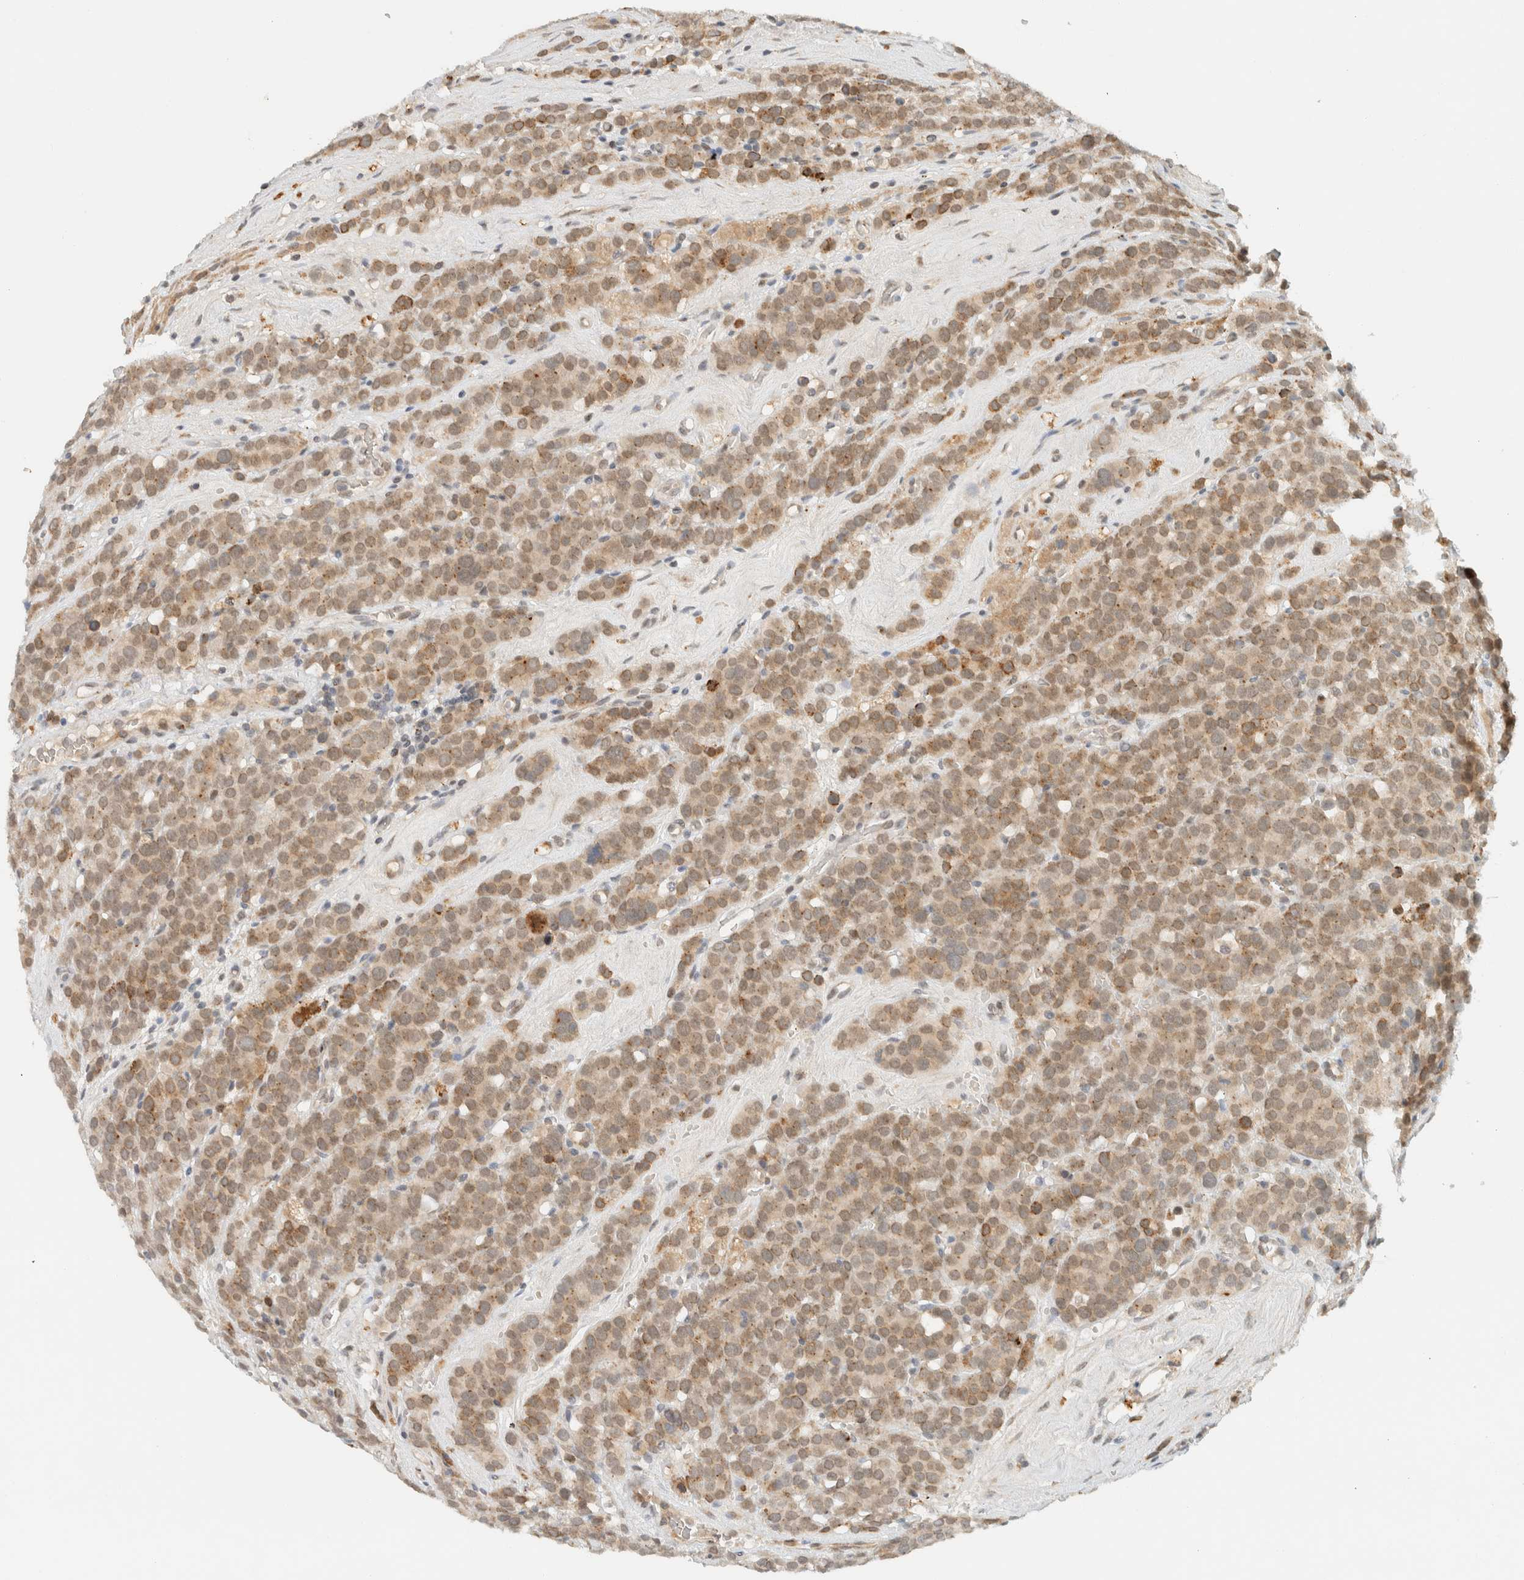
{"staining": {"intensity": "moderate", "quantity": ">75%", "location": "cytoplasmic/membranous"}, "tissue": "testis cancer", "cell_type": "Tumor cells", "image_type": "cancer", "snomed": [{"axis": "morphology", "description": "Seminoma, NOS"}, {"axis": "topography", "description": "Testis"}], "caption": "DAB immunohistochemical staining of seminoma (testis) demonstrates moderate cytoplasmic/membranous protein positivity in about >75% of tumor cells.", "gene": "ITPRID1", "patient": {"sex": "male", "age": 71}}